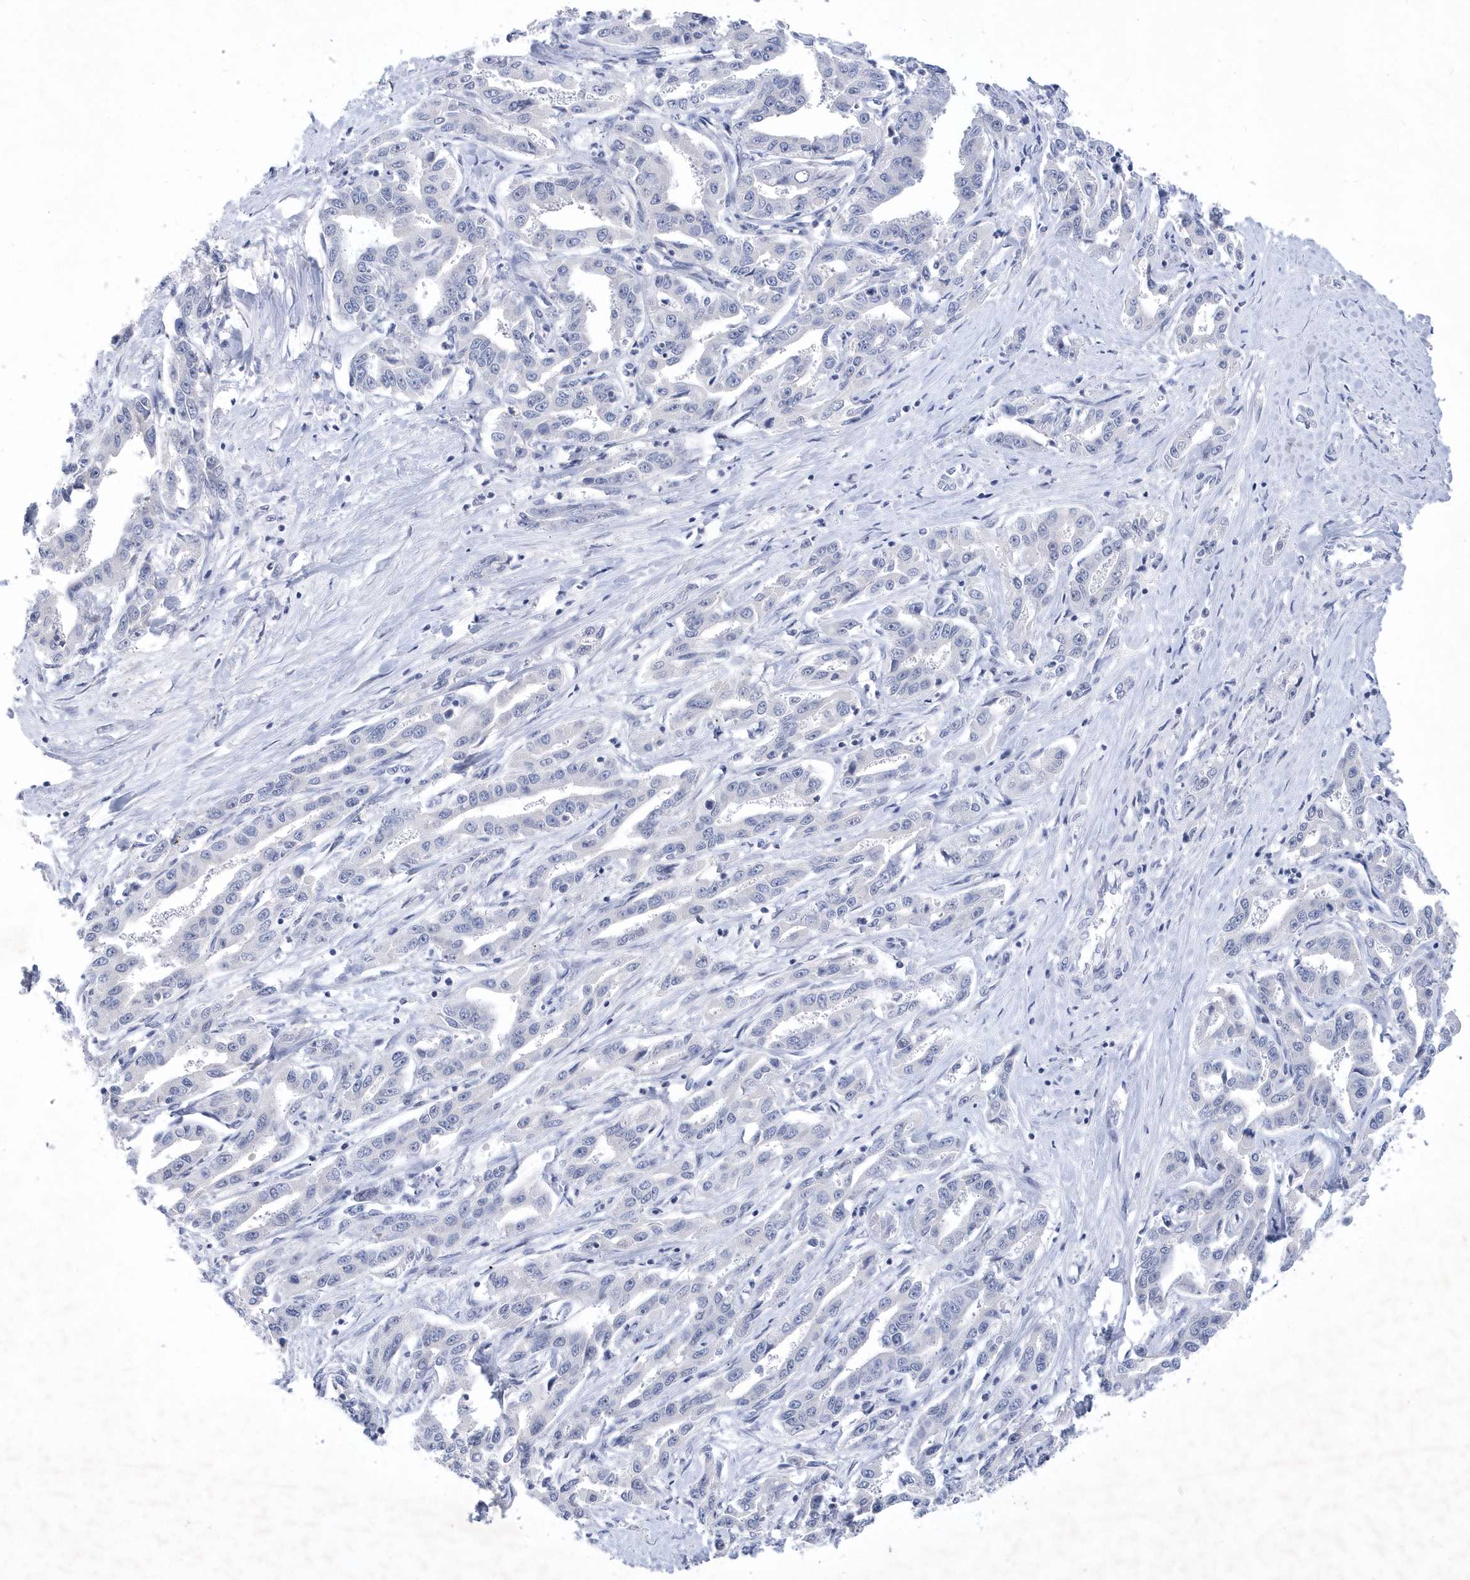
{"staining": {"intensity": "negative", "quantity": "none", "location": "none"}, "tissue": "liver cancer", "cell_type": "Tumor cells", "image_type": "cancer", "snomed": [{"axis": "morphology", "description": "Cholangiocarcinoma"}, {"axis": "topography", "description": "Liver"}], "caption": "IHC micrograph of neoplastic tissue: liver cholangiocarcinoma stained with DAB (3,3'-diaminobenzidine) reveals no significant protein positivity in tumor cells. (Brightfield microscopy of DAB immunohistochemistry at high magnification).", "gene": "SRGAP3", "patient": {"sex": "male", "age": 59}}